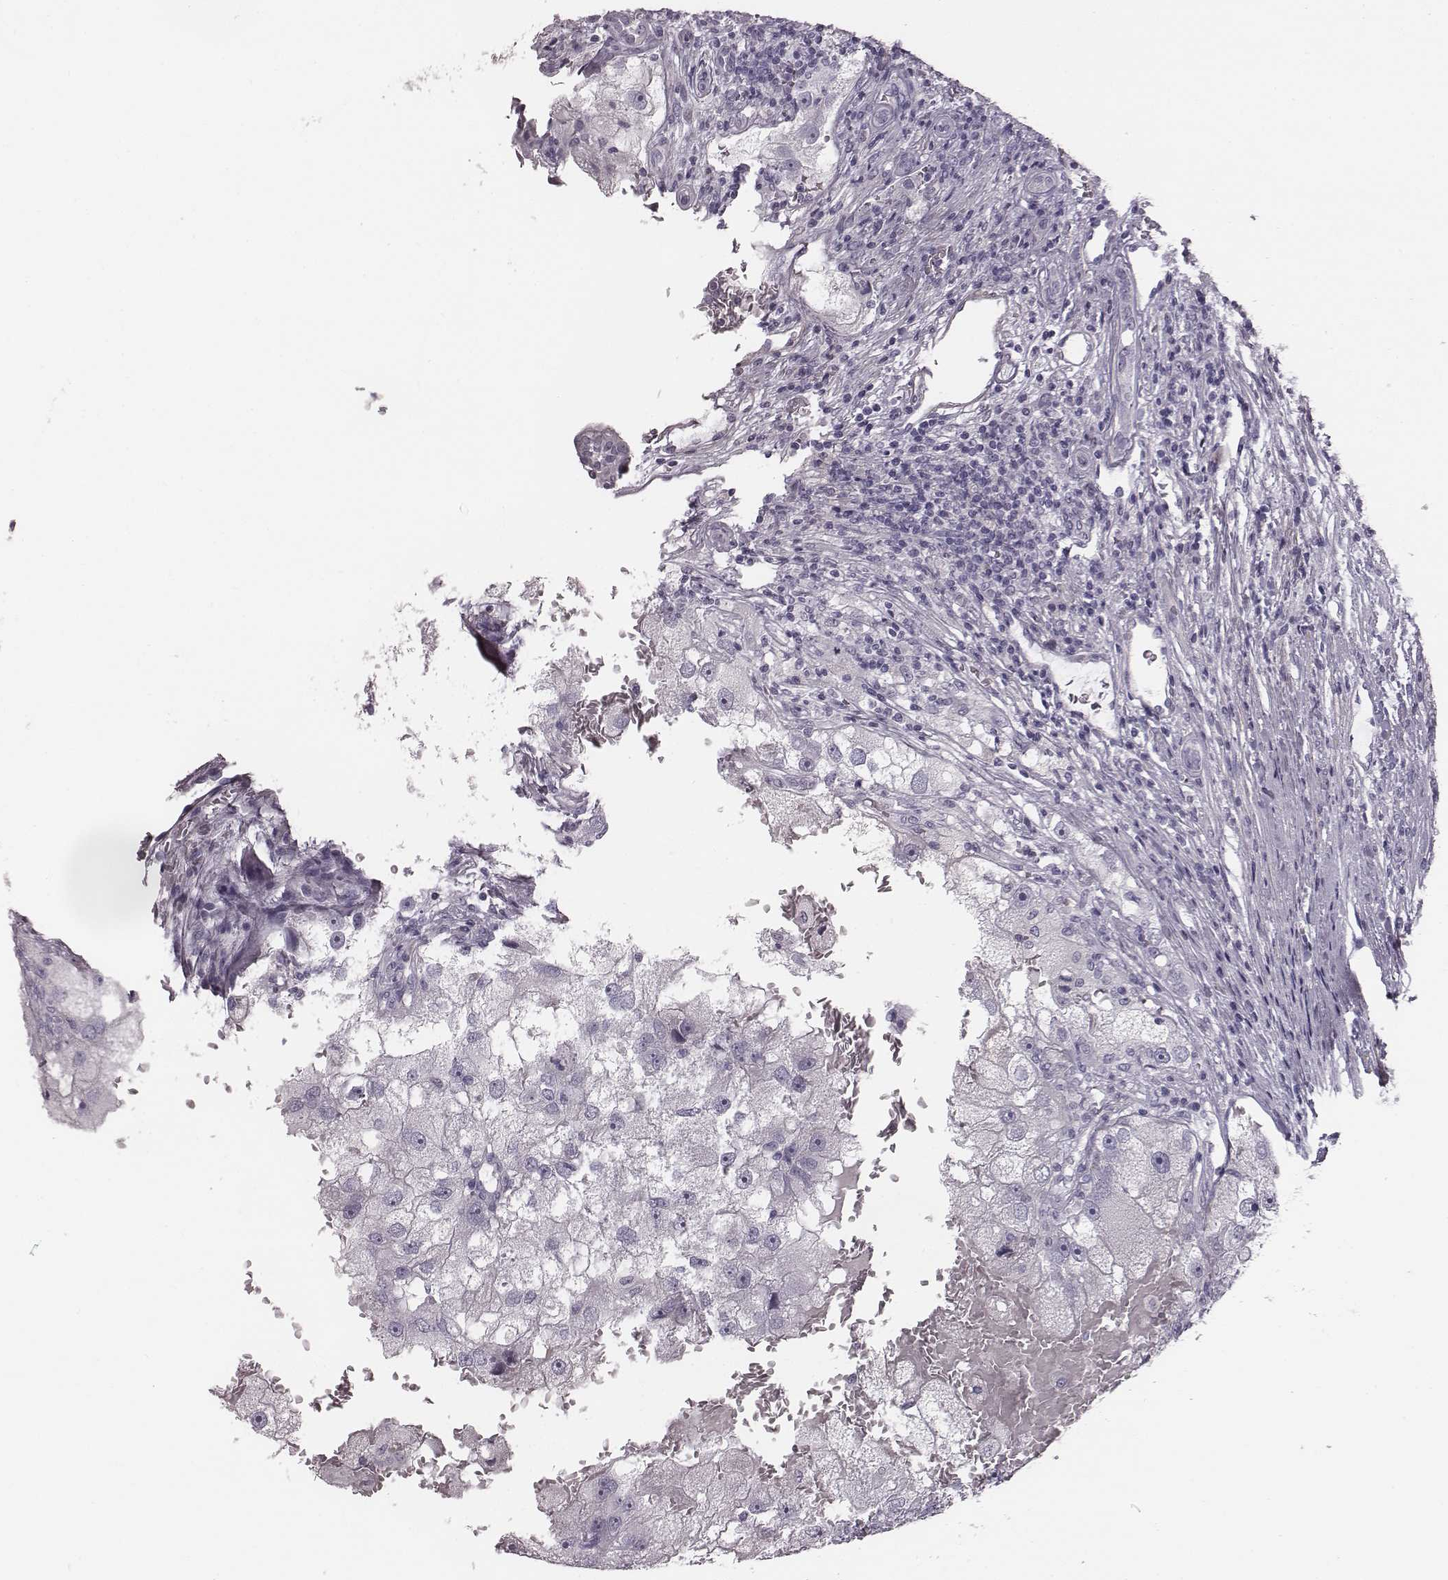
{"staining": {"intensity": "negative", "quantity": "none", "location": "none"}, "tissue": "renal cancer", "cell_type": "Tumor cells", "image_type": "cancer", "snomed": [{"axis": "morphology", "description": "Adenocarcinoma, NOS"}, {"axis": "topography", "description": "Kidney"}], "caption": "A high-resolution micrograph shows IHC staining of adenocarcinoma (renal), which demonstrates no significant positivity in tumor cells.", "gene": "CRISP1", "patient": {"sex": "male", "age": 63}}